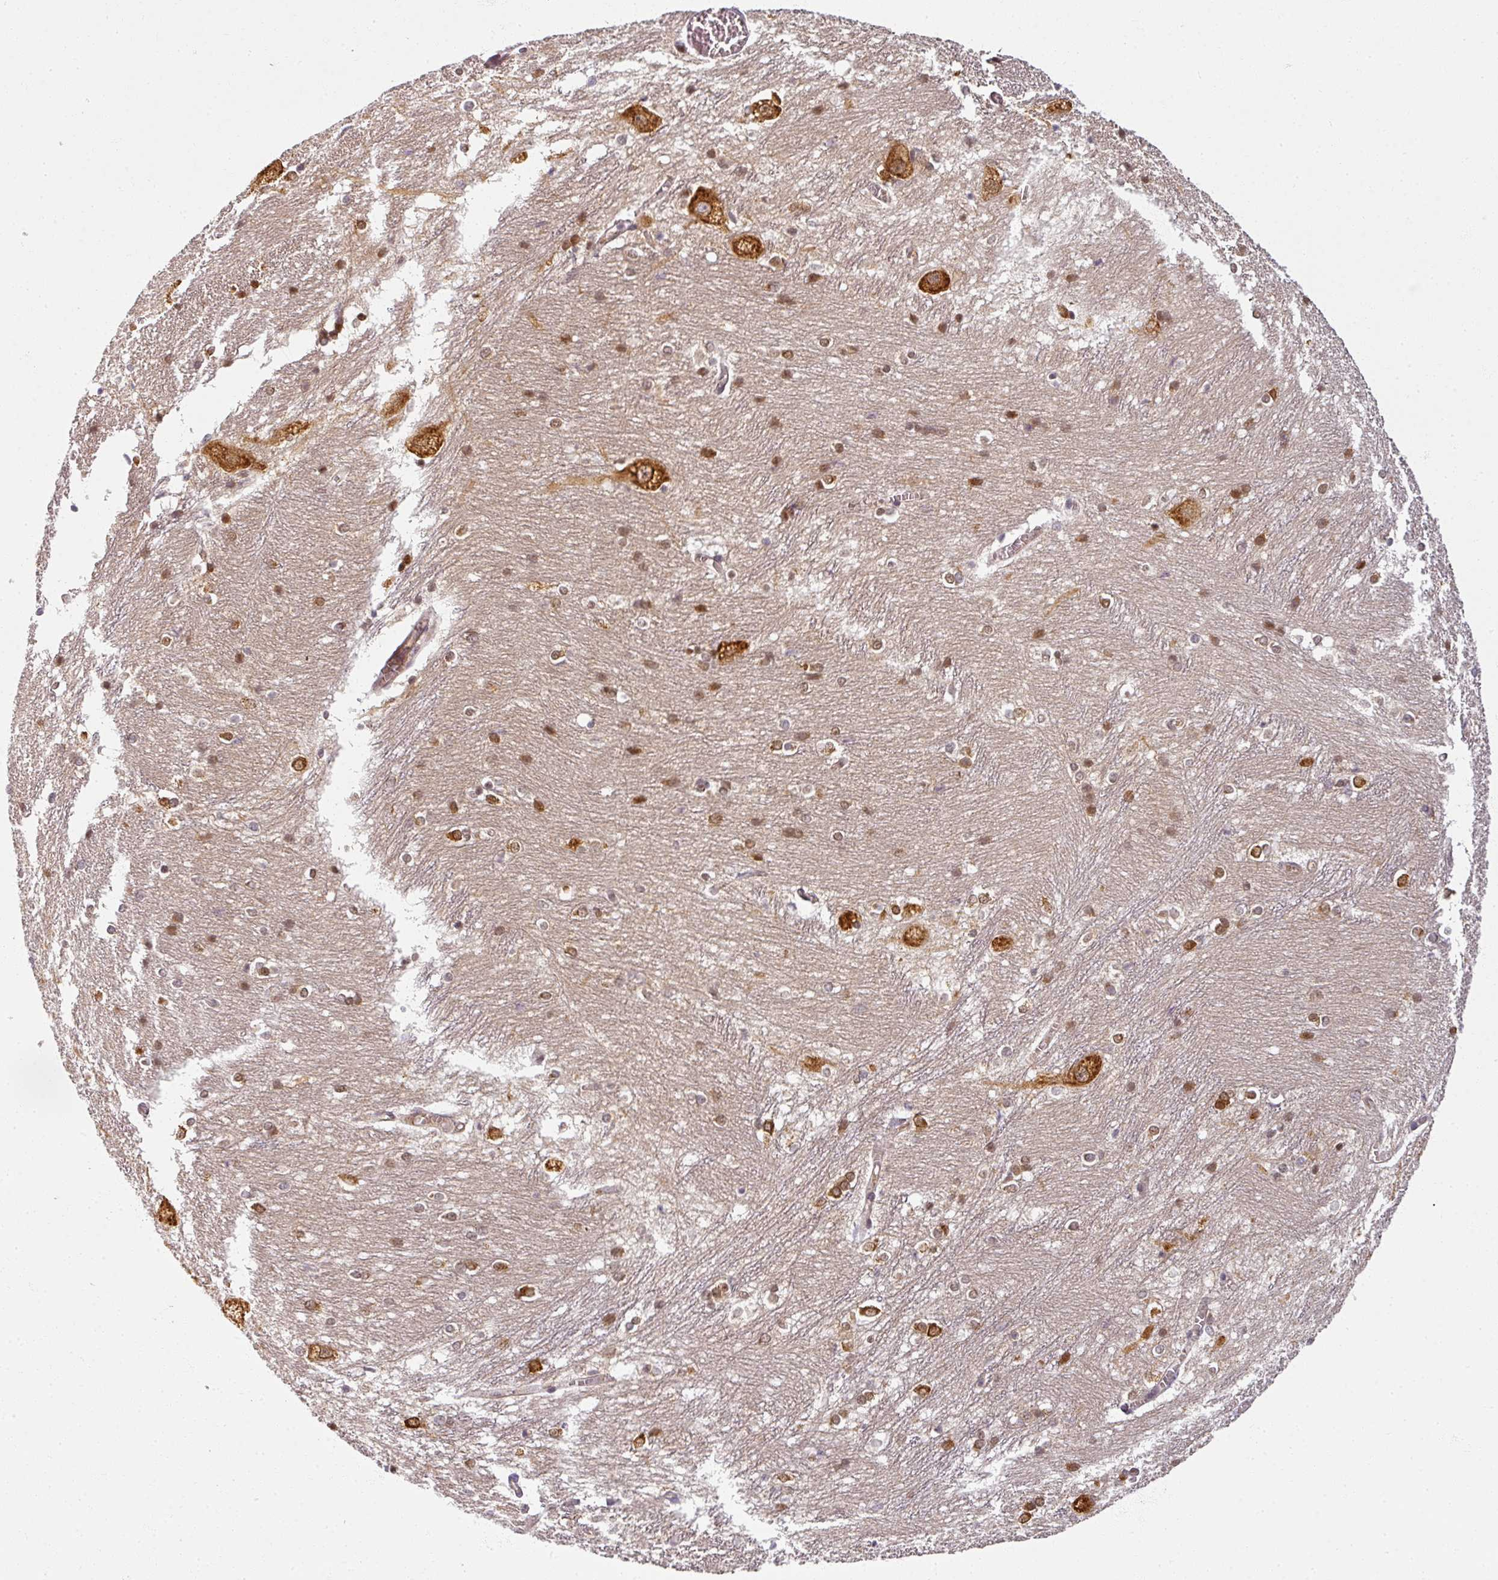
{"staining": {"intensity": "negative", "quantity": "none", "location": "none"}, "tissue": "caudate", "cell_type": "Glial cells", "image_type": "normal", "snomed": [{"axis": "morphology", "description": "Normal tissue, NOS"}, {"axis": "topography", "description": "Lateral ventricle wall"}], "caption": "Human caudate stained for a protein using immunohistochemistry reveals no expression in glial cells.", "gene": "AGPAT4", "patient": {"sex": "male", "age": 37}}